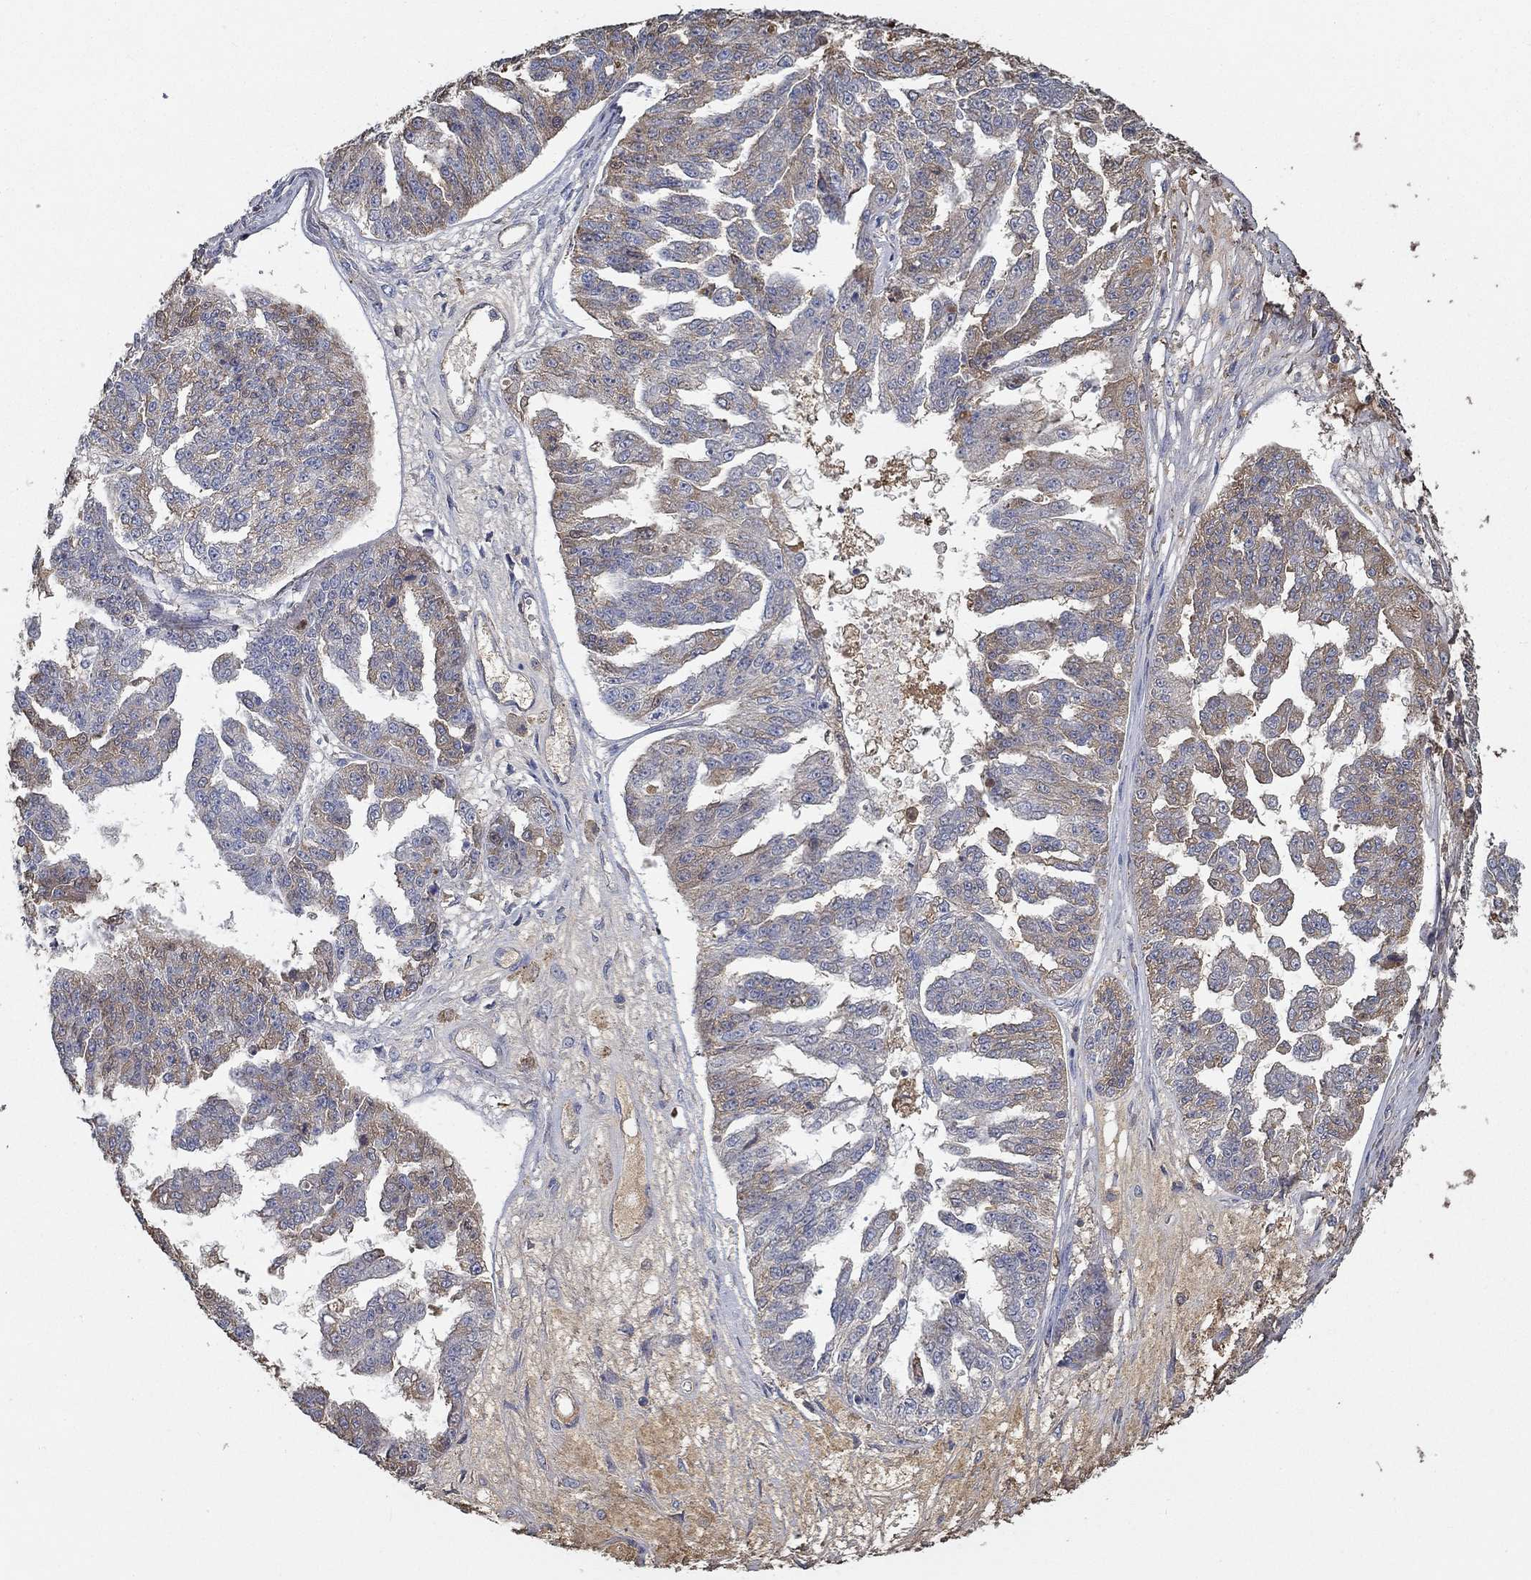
{"staining": {"intensity": "weak", "quantity": "25%-75%", "location": "cytoplasmic/membranous"}, "tissue": "ovarian cancer", "cell_type": "Tumor cells", "image_type": "cancer", "snomed": [{"axis": "morphology", "description": "Cystadenocarcinoma, serous, NOS"}, {"axis": "topography", "description": "Ovary"}], "caption": "High-magnification brightfield microscopy of serous cystadenocarcinoma (ovarian) stained with DAB (3,3'-diaminobenzidine) (brown) and counterstained with hematoxylin (blue). tumor cells exhibit weak cytoplasmic/membranous expression is identified in about25%-75% of cells.", "gene": "IL10", "patient": {"sex": "female", "age": 58}}